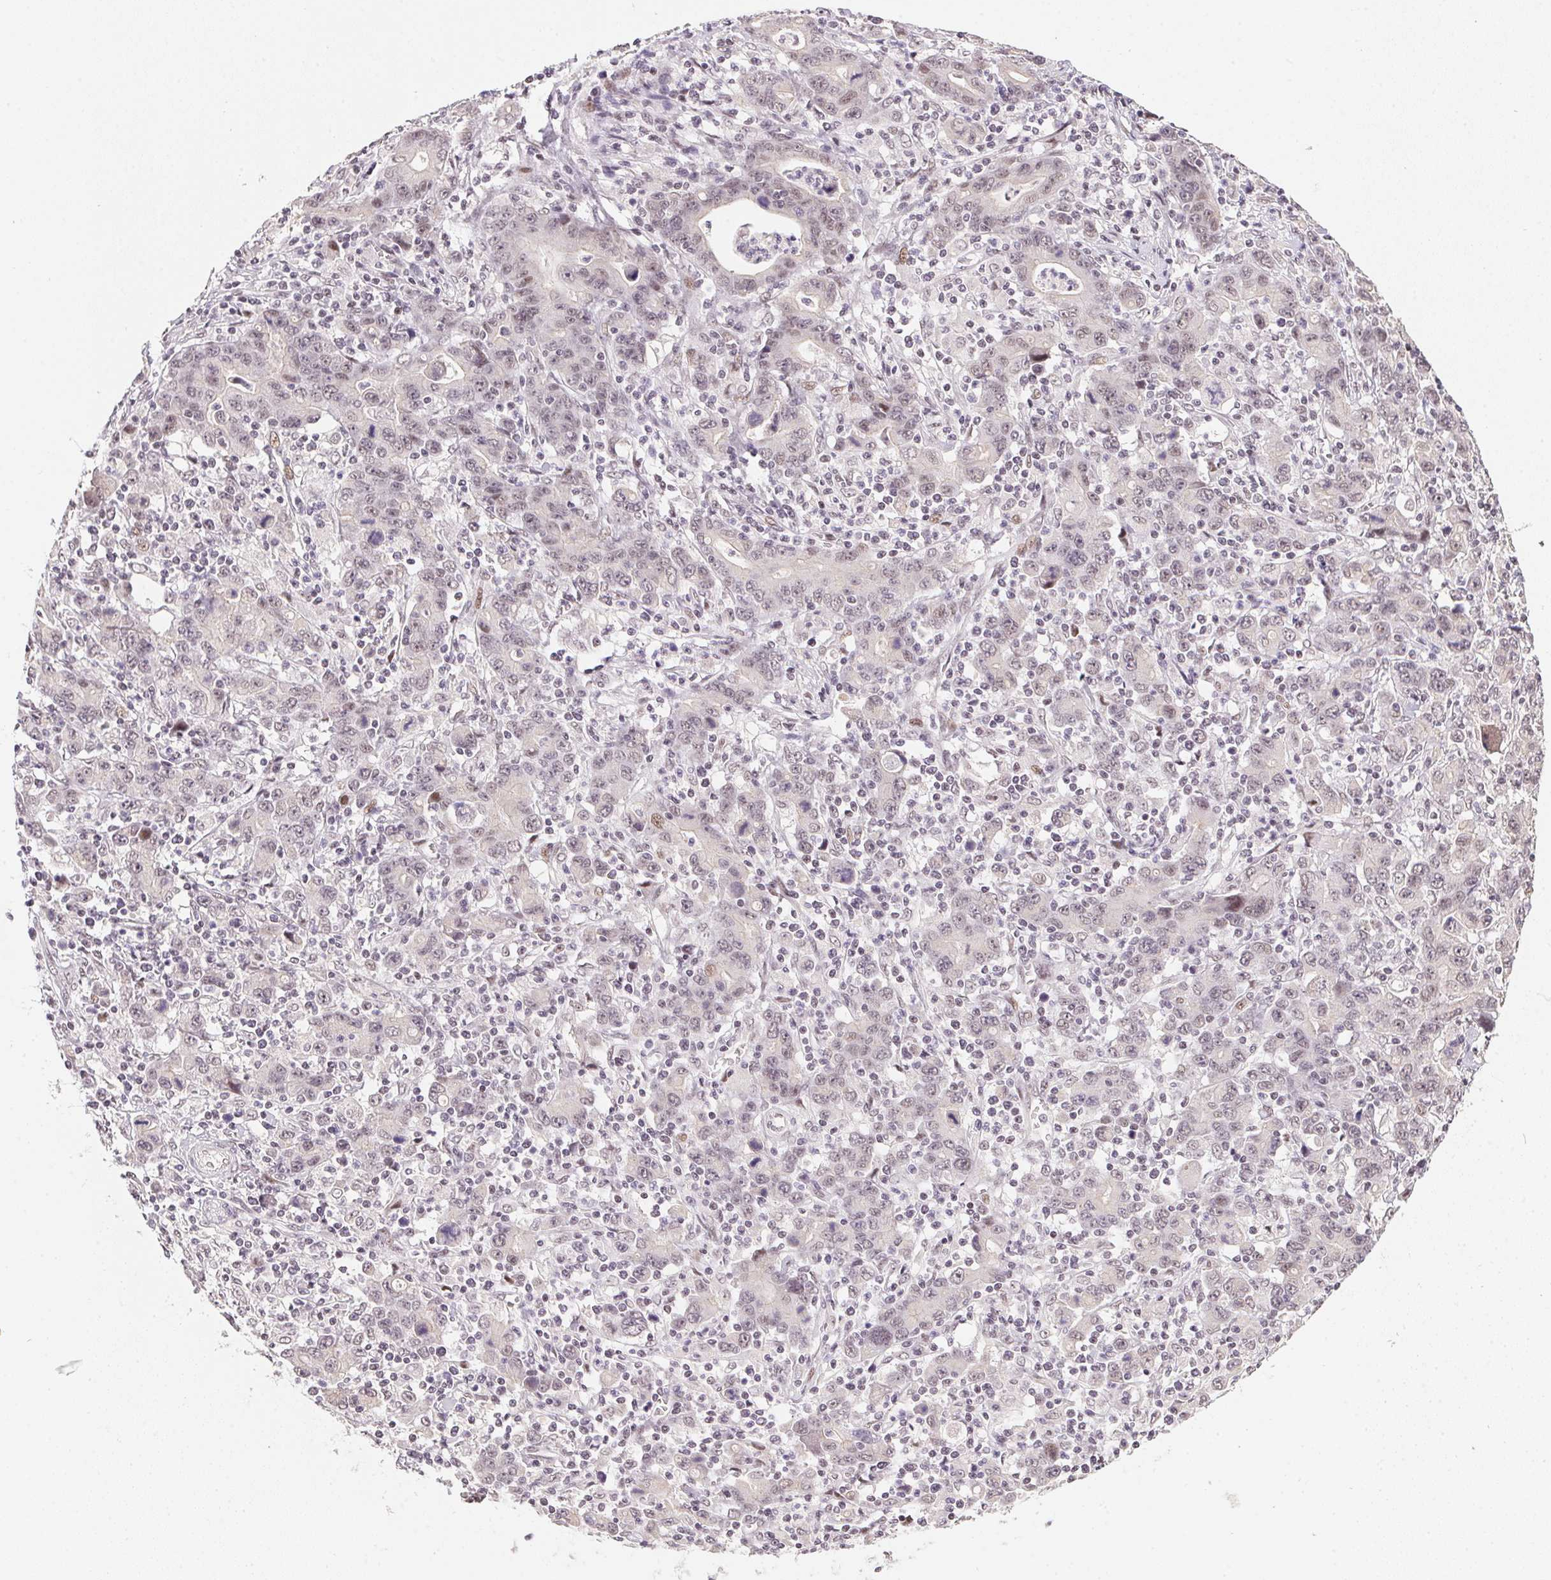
{"staining": {"intensity": "weak", "quantity": "<25%", "location": "nuclear"}, "tissue": "stomach cancer", "cell_type": "Tumor cells", "image_type": "cancer", "snomed": [{"axis": "morphology", "description": "Adenocarcinoma, NOS"}, {"axis": "topography", "description": "Stomach, upper"}], "caption": "IHC of human stomach adenocarcinoma demonstrates no positivity in tumor cells.", "gene": "KDM4D", "patient": {"sex": "male", "age": 69}}